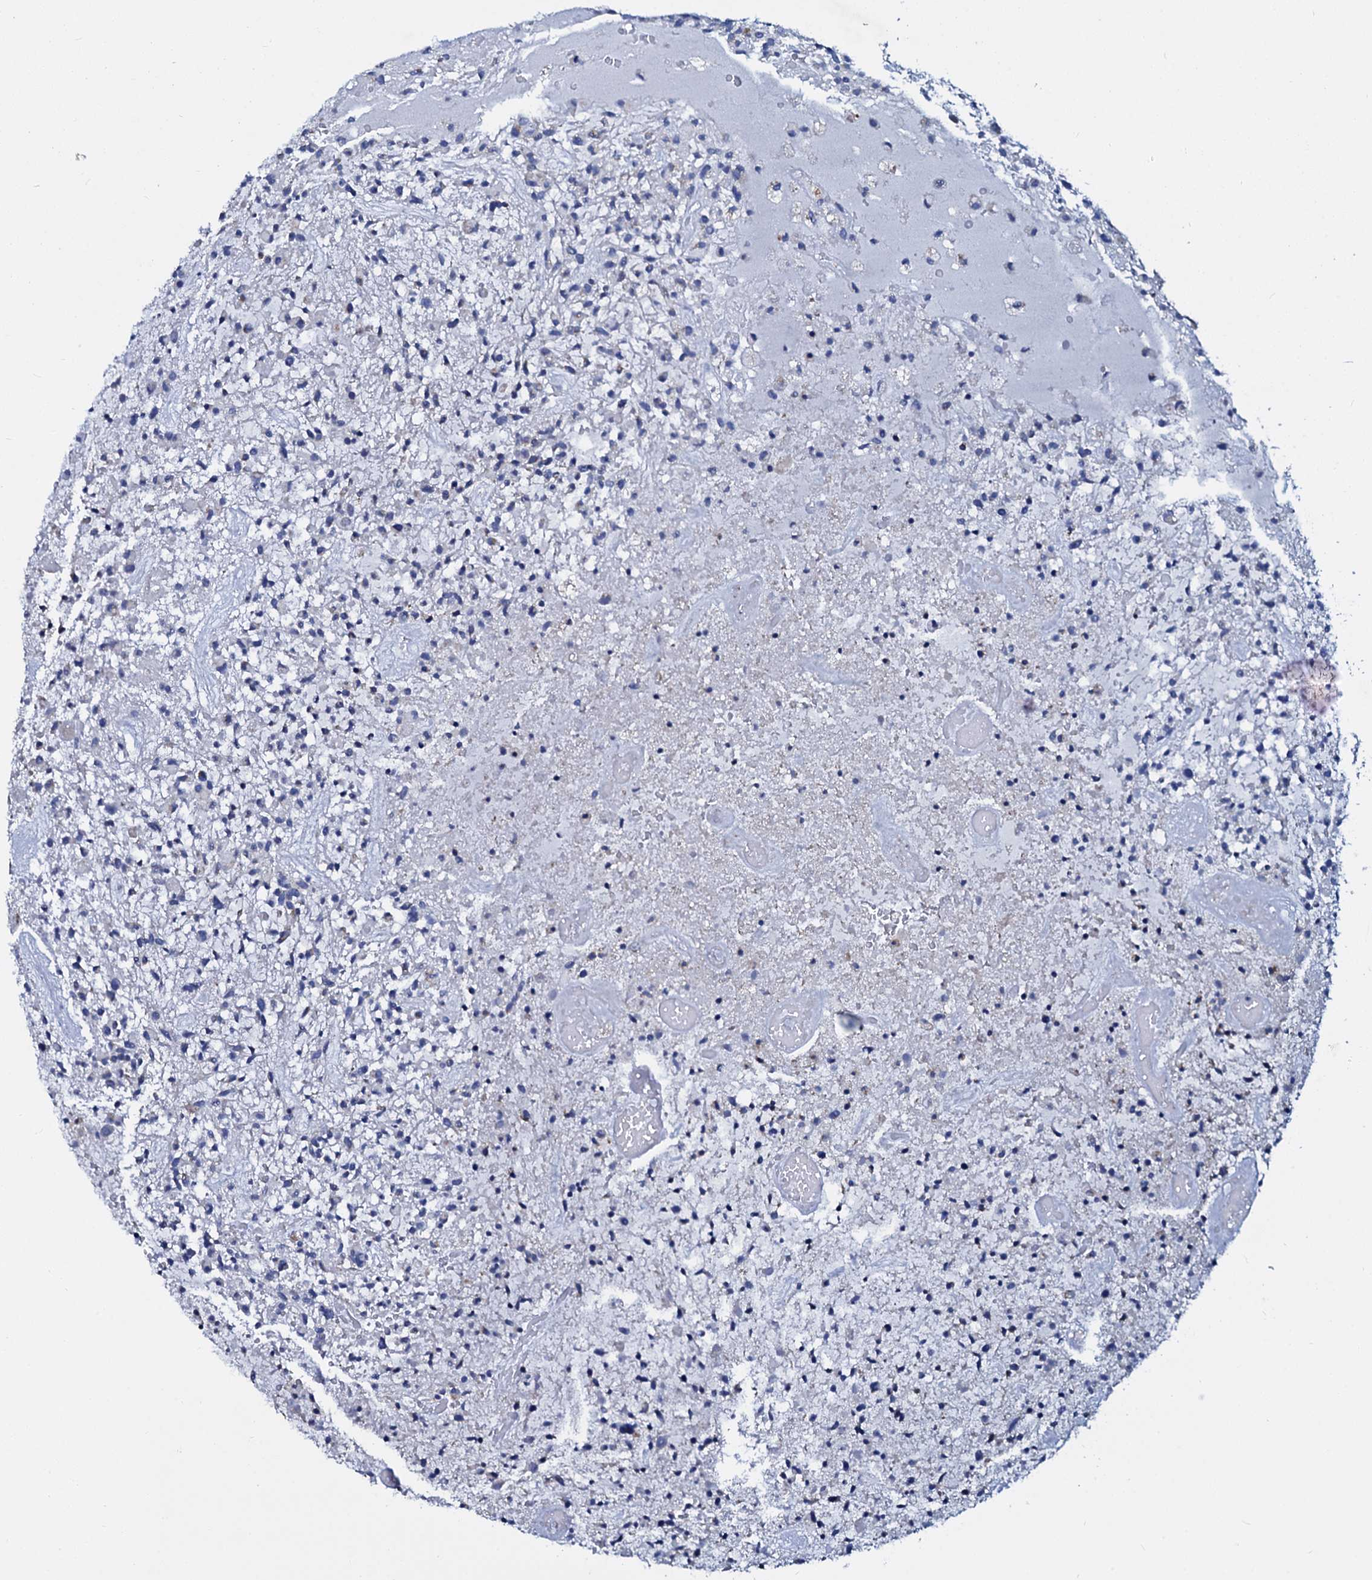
{"staining": {"intensity": "negative", "quantity": "none", "location": "none"}, "tissue": "glioma", "cell_type": "Tumor cells", "image_type": "cancer", "snomed": [{"axis": "morphology", "description": "Glioma, malignant, High grade"}, {"axis": "topography", "description": "Brain"}], "caption": "A high-resolution image shows IHC staining of glioma, which exhibits no significant positivity in tumor cells. The staining was performed using DAB to visualize the protein expression in brown, while the nuclei were stained in blue with hematoxylin (Magnification: 20x).", "gene": "SLC37A4", "patient": {"sex": "male", "age": 47}}